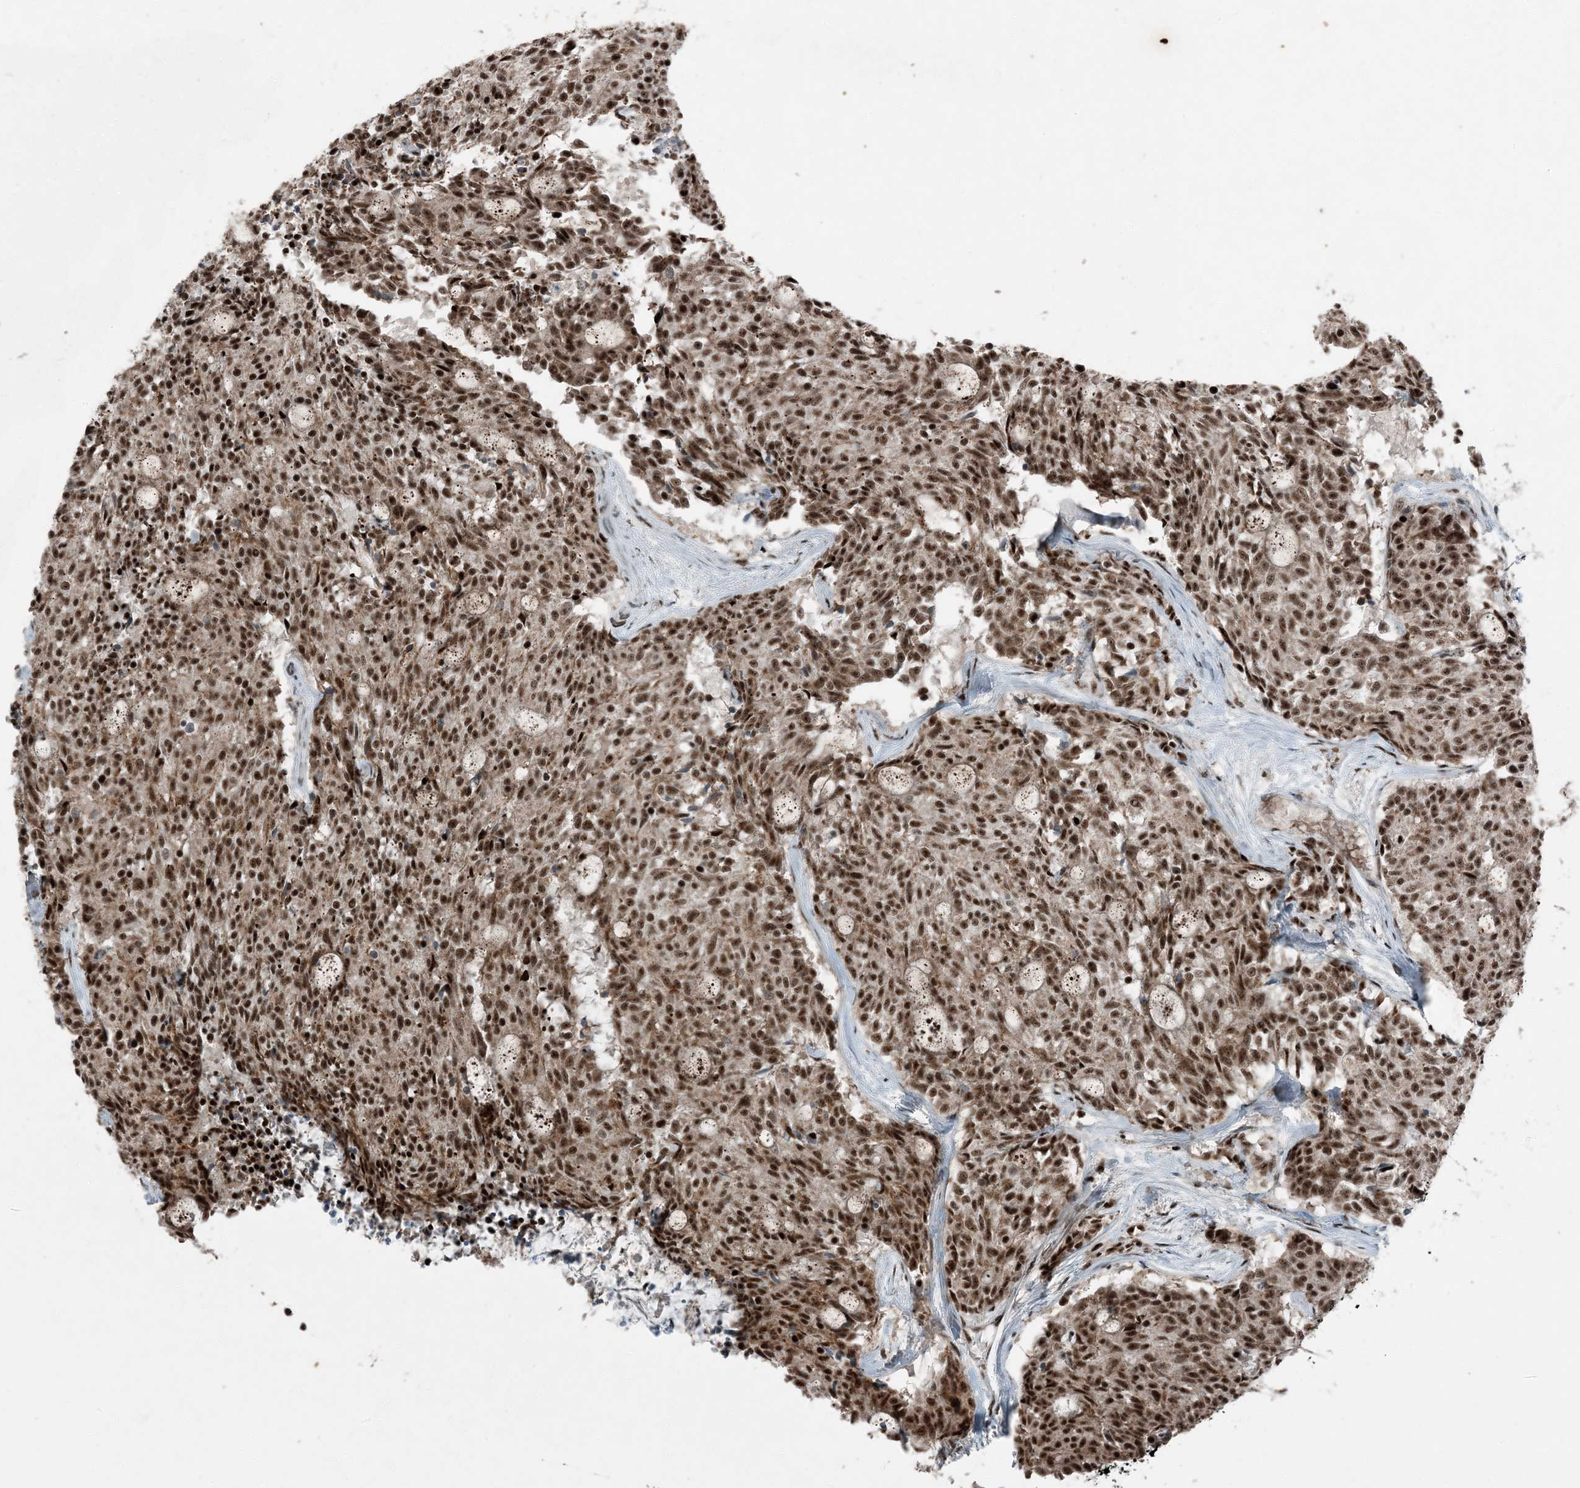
{"staining": {"intensity": "moderate", "quantity": ">75%", "location": "nuclear"}, "tissue": "carcinoid", "cell_type": "Tumor cells", "image_type": "cancer", "snomed": [{"axis": "morphology", "description": "Carcinoid, malignant, NOS"}, {"axis": "topography", "description": "Pancreas"}], "caption": "There is medium levels of moderate nuclear expression in tumor cells of malignant carcinoid, as demonstrated by immunohistochemical staining (brown color).", "gene": "TADA2B", "patient": {"sex": "female", "age": 54}}